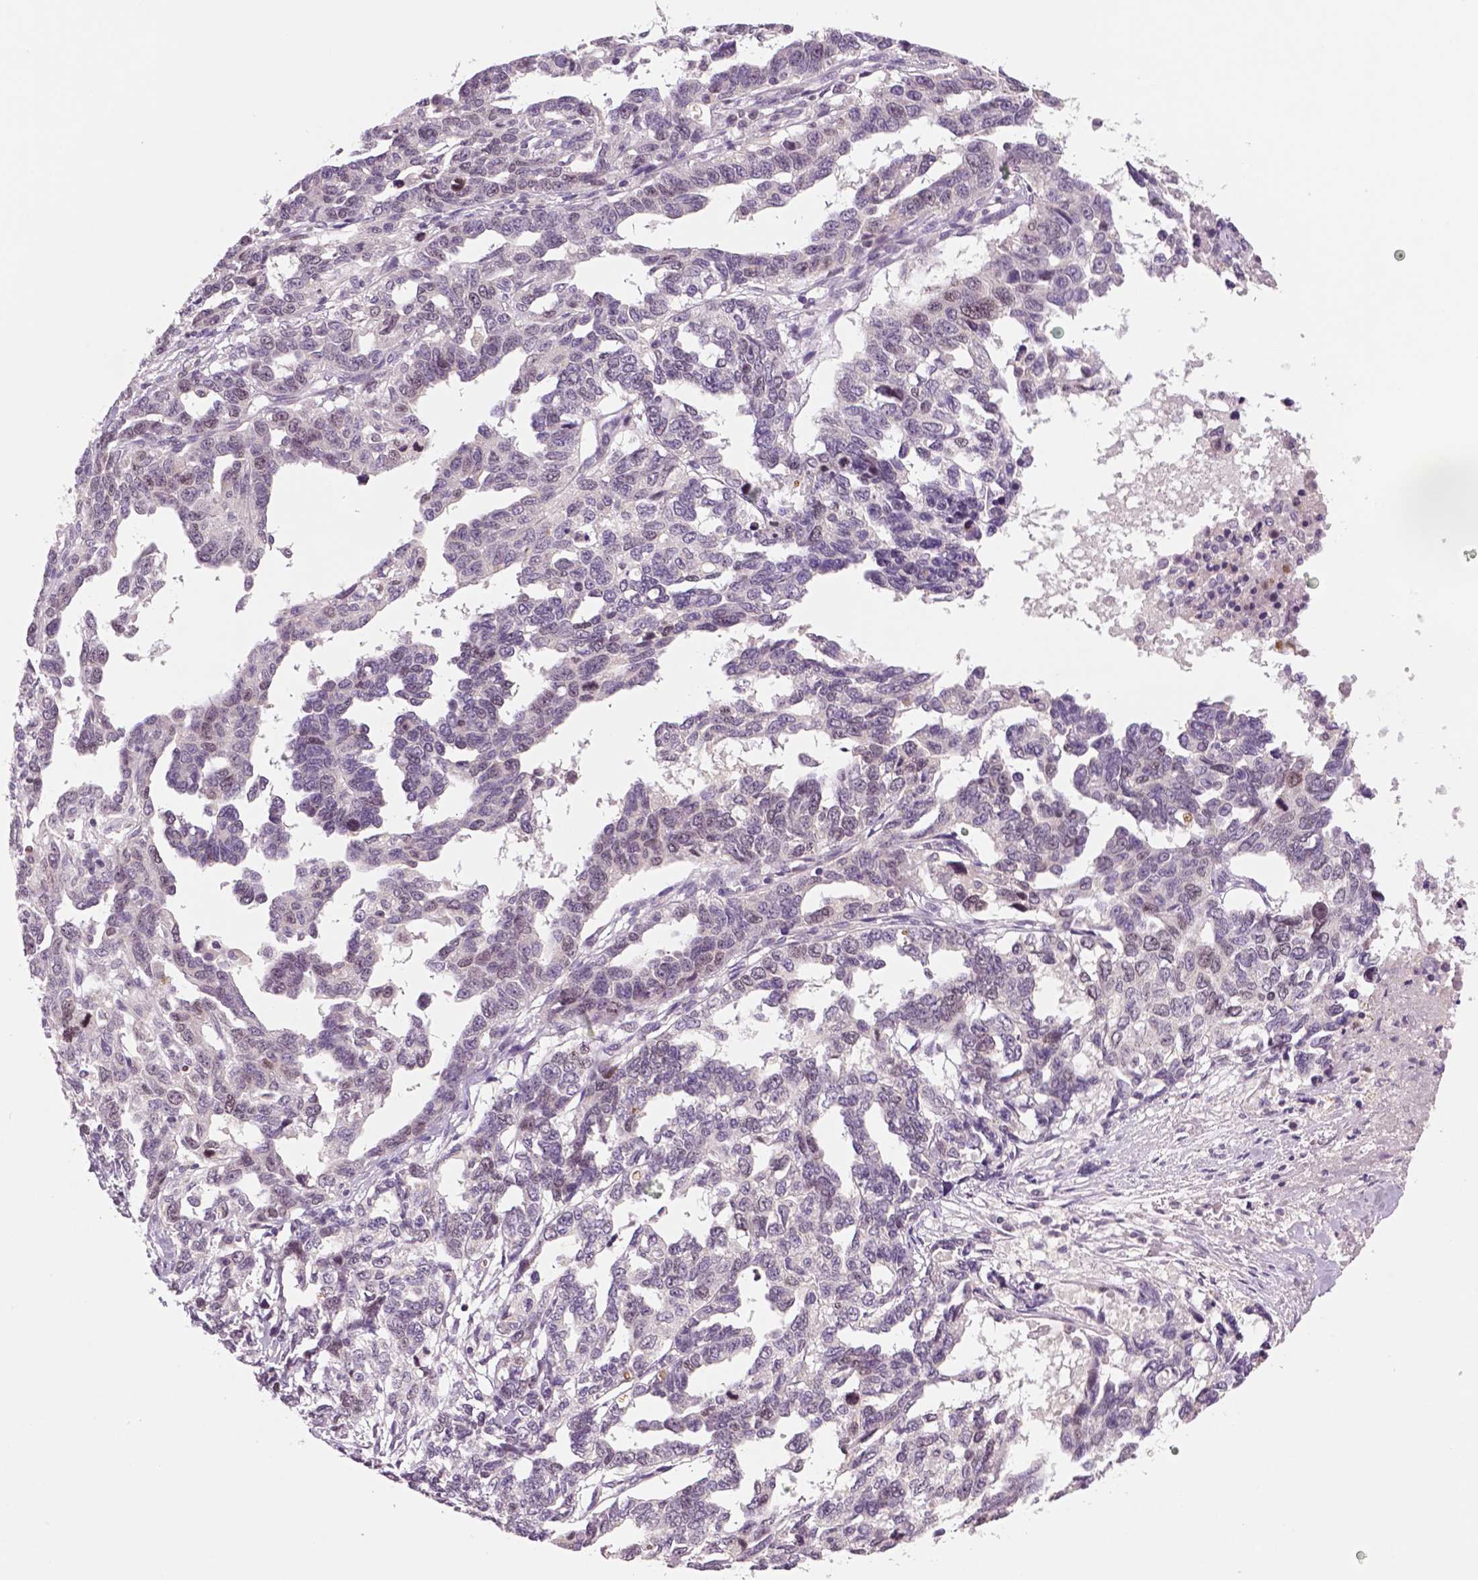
{"staining": {"intensity": "moderate", "quantity": "25%-75%", "location": "nuclear"}, "tissue": "ovarian cancer", "cell_type": "Tumor cells", "image_type": "cancer", "snomed": [{"axis": "morphology", "description": "Cystadenocarcinoma, serous, NOS"}, {"axis": "topography", "description": "Ovary"}], "caption": "This histopathology image exhibits ovarian serous cystadenocarcinoma stained with IHC to label a protein in brown. The nuclear of tumor cells show moderate positivity for the protein. Nuclei are counter-stained blue.", "gene": "MKI67", "patient": {"sex": "female", "age": 69}}